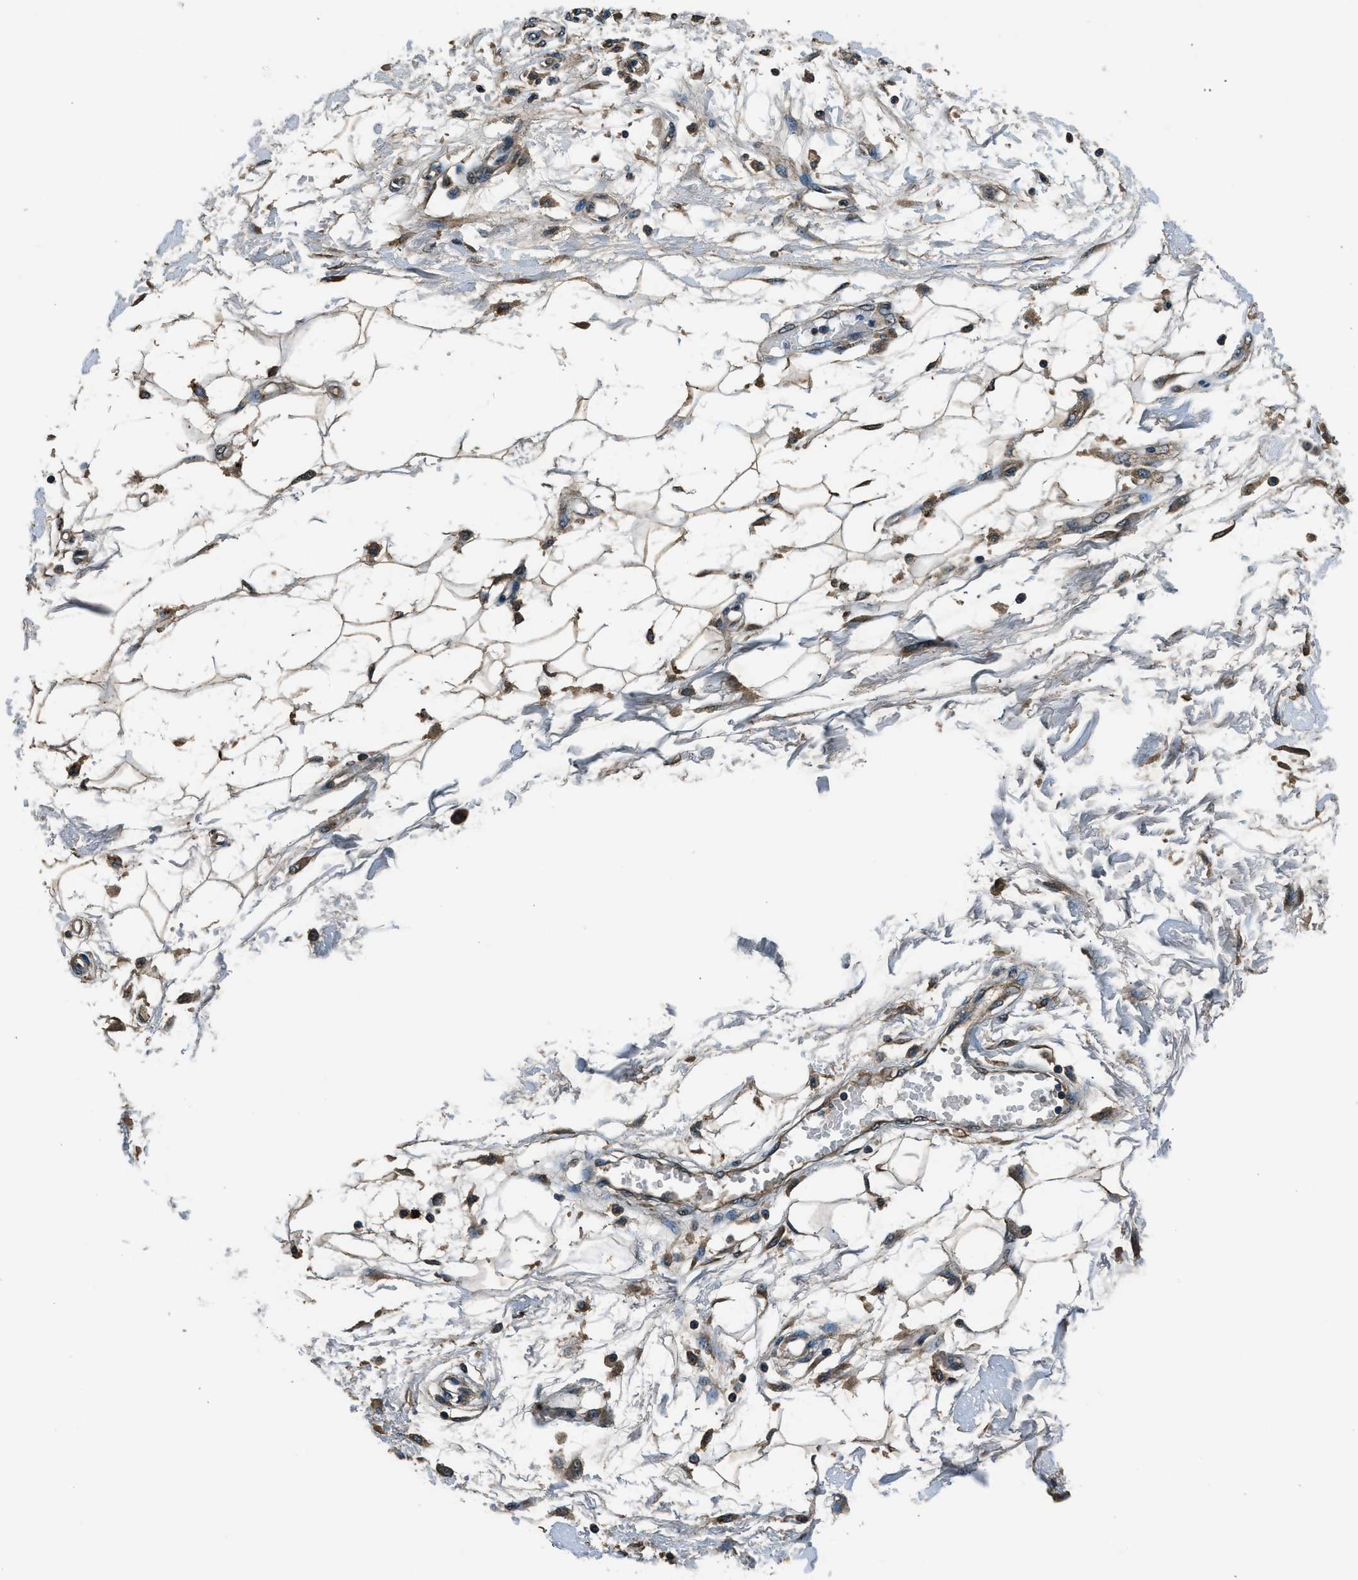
{"staining": {"intensity": "moderate", "quantity": ">75%", "location": "cytoplasmic/membranous"}, "tissue": "adipose tissue", "cell_type": "Adipocytes", "image_type": "normal", "snomed": [{"axis": "morphology", "description": "Normal tissue, NOS"}, {"axis": "morphology", "description": "Squamous cell carcinoma, NOS"}, {"axis": "topography", "description": "Skin"}, {"axis": "topography", "description": "Peripheral nerve tissue"}], "caption": "This photomicrograph reveals IHC staining of benign human adipose tissue, with medium moderate cytoplasmic/membranous expression in approximately >75% of adipocytes.", "gene": "SALL3", "patient": {"sex": "male", "age": 83}}